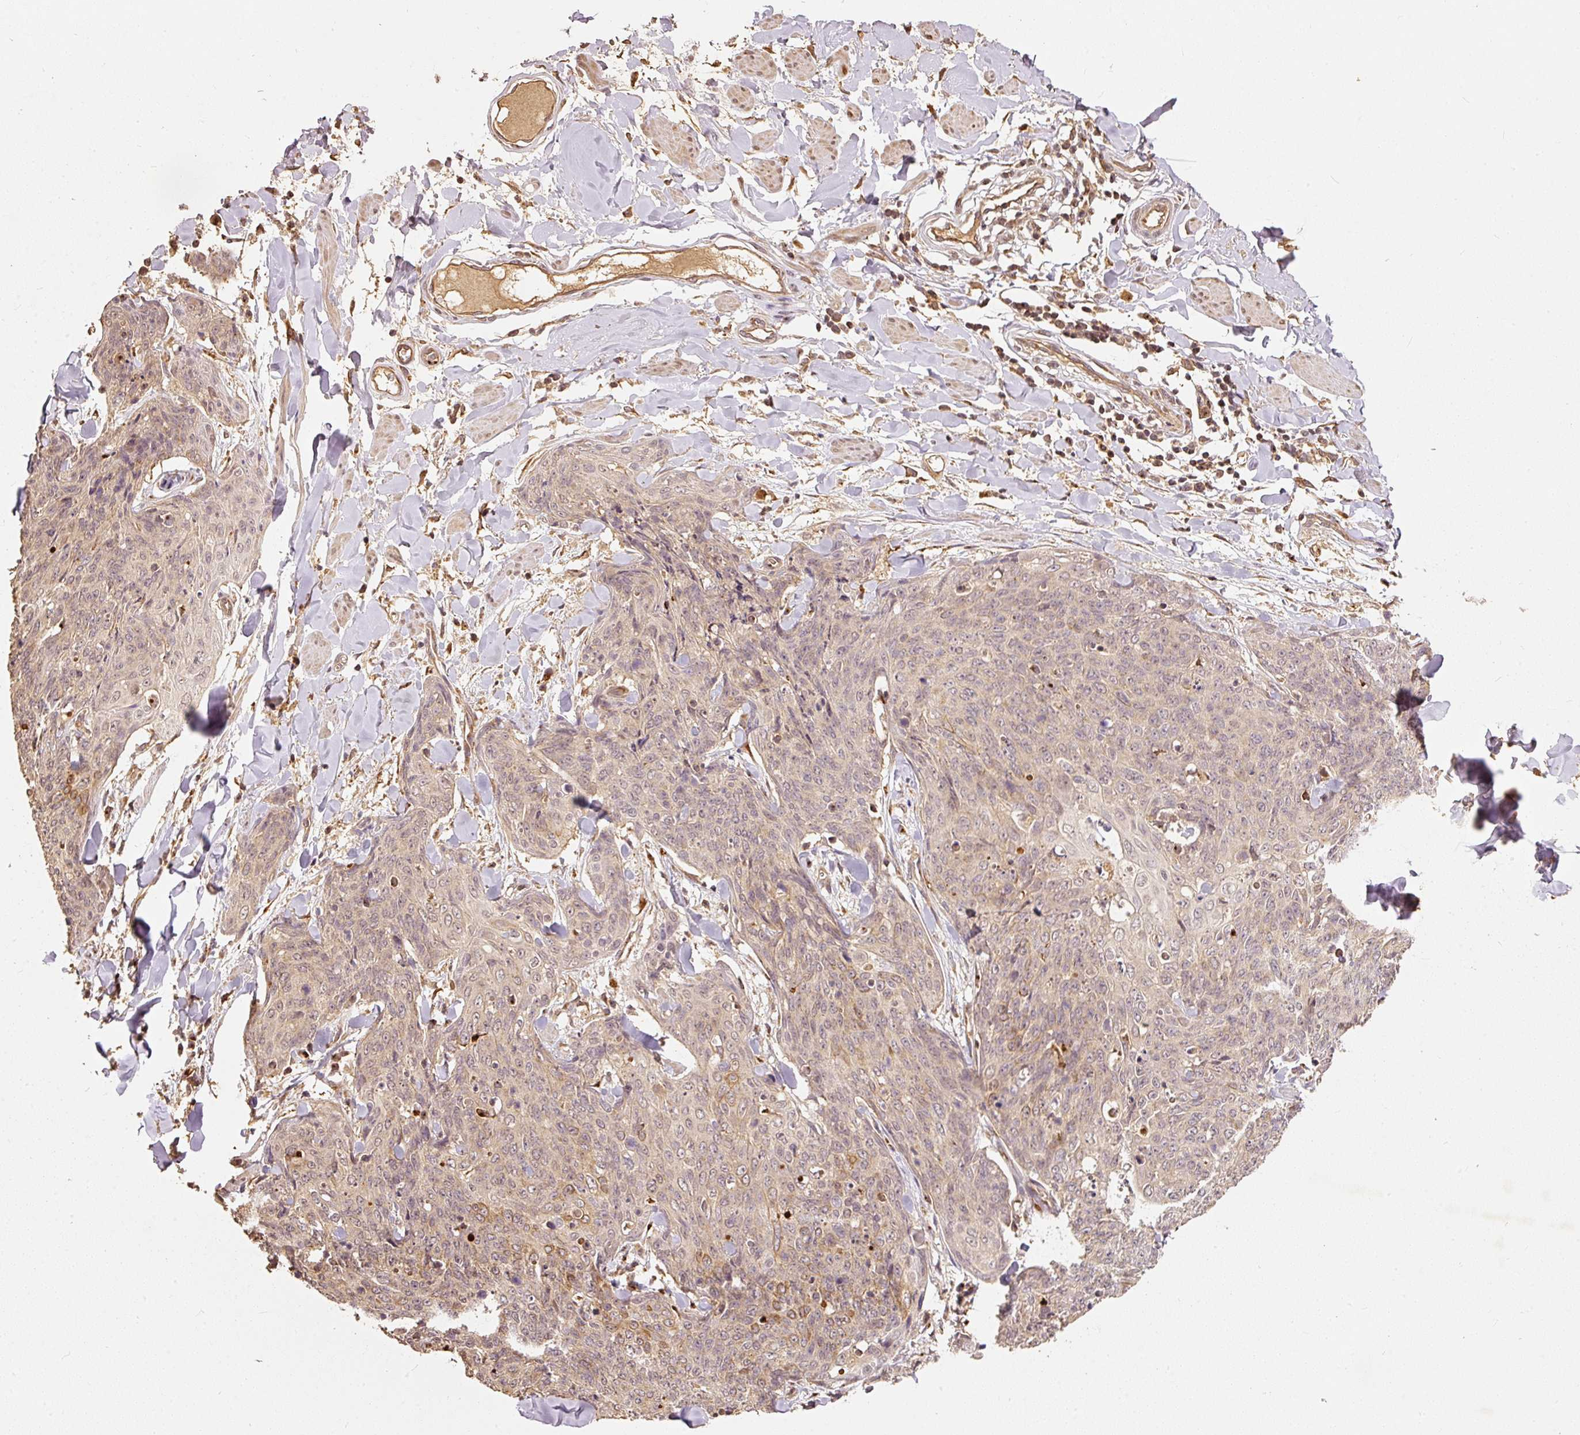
{"staining": {"intensity": "weak", "quantity": "<25%", "location": "cytoplasmic/membranous"}, "tissue": "skin cancer", "cell_type": "Tumor cells", "image_type": "cancer", "snomed": [{"axis": "morphology", "description": "Squamous cell carcinoma, NOS"}, {"axis": "topography", "description": "Skin"}, {"axis": "topography", "description": "Vulva"}], "caption": "IHC of human skin squamous cell carcinoma exhibits no positivity in tumor cells.", "gene": "FUT8", "patient": {"sex": "female", "age": 85}}